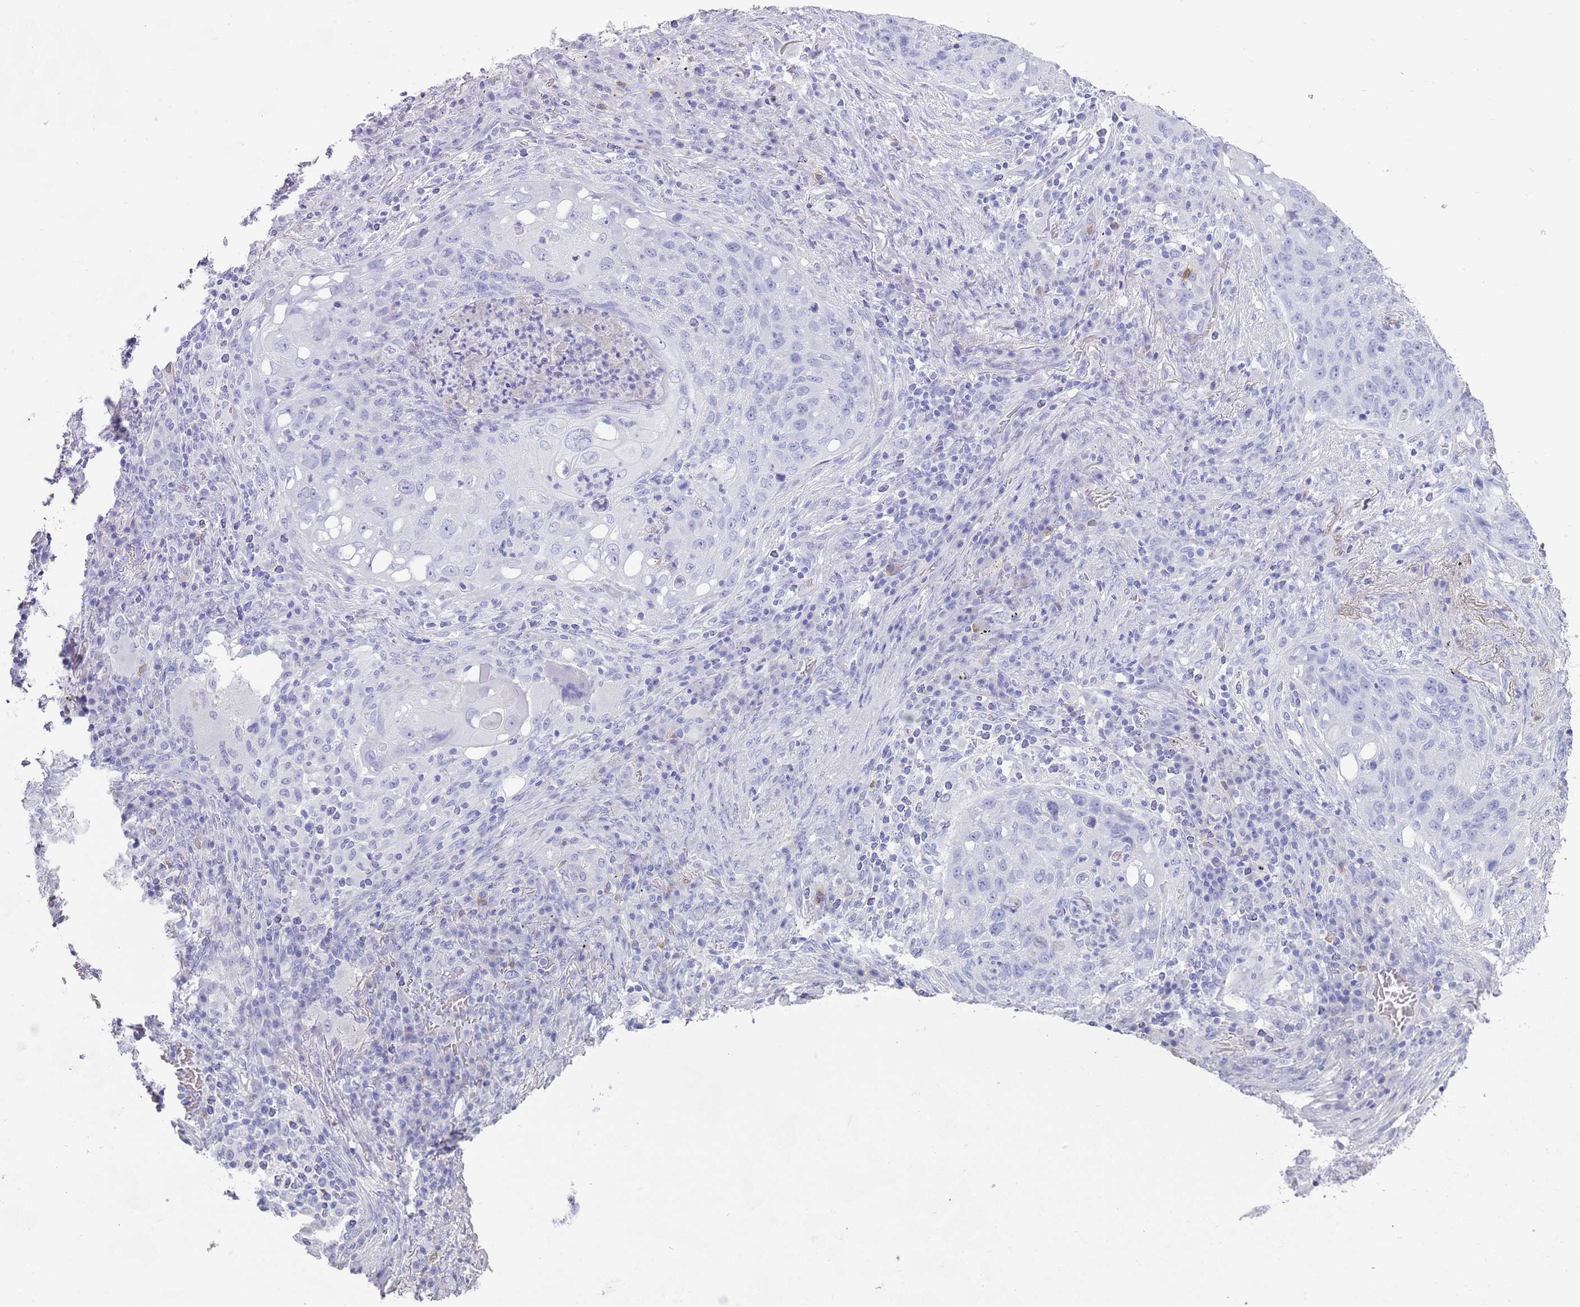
{"staining": {"intensity": "negative", "quantity": "none", "location": "none"}, "tissue": "lung cancer", "cell_type": "Tumor cells", "image_type": "cancer", "snomed": [{"axis": "morphology", "description": "Squamous cell carcinoma, NOS"}, {"axis": "topography", "description": "Lung"}], "caption": "Tumor cells are negative for protein expression in human lung cancer.", "gene": "MYADML2", "patient": {"sex": "female", "age": 63}}